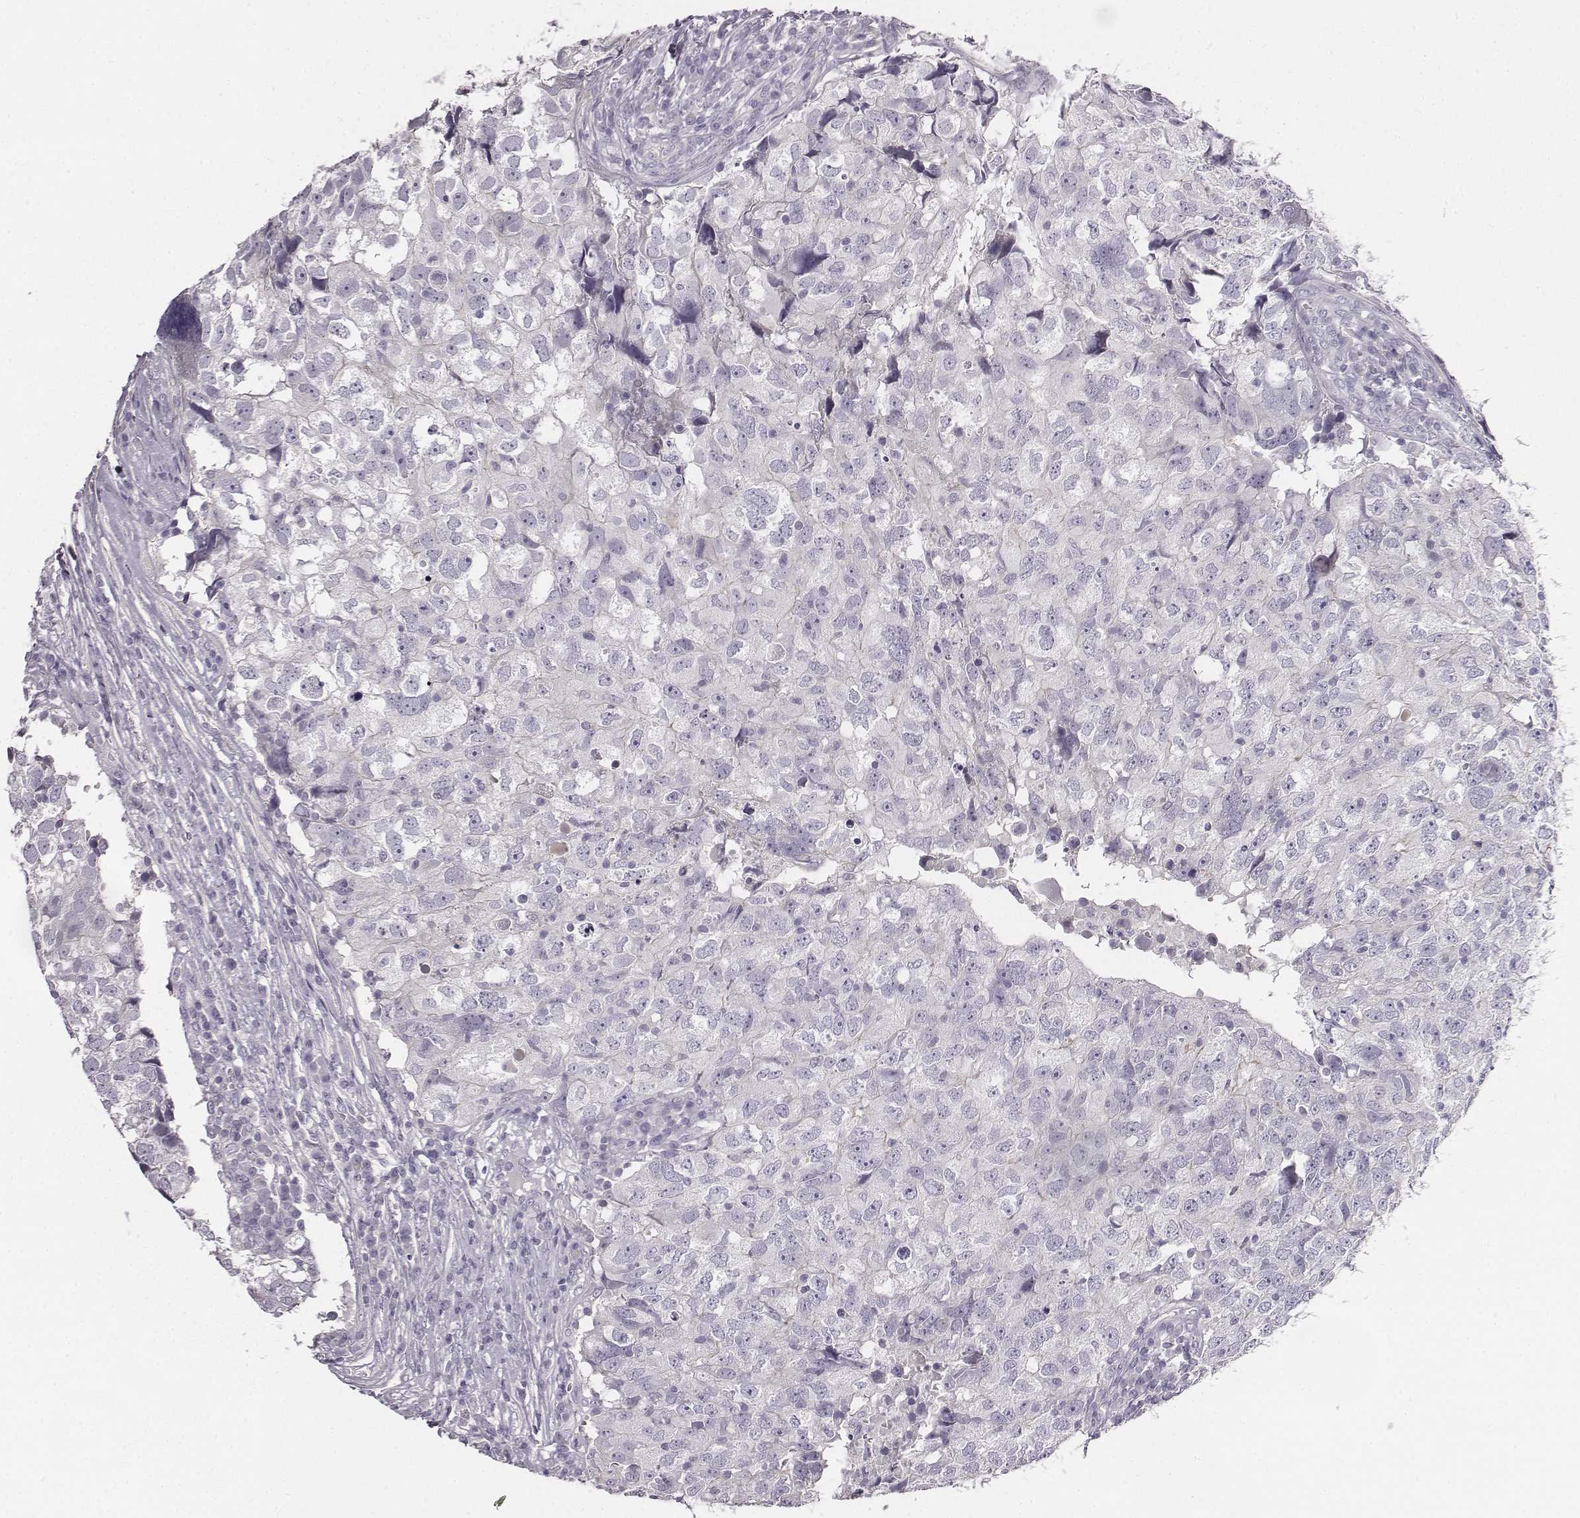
{"staining": {"intensity": "negative", "quantity": "none", "location": "none"}, "tissue": "breast cancer", "cell_type": "Tumor cells", "image_type": "cancer", "snomed": [{"axis": "morphology", "description": "Duct carcinoma"}, {"axis": "topography", "description": "Breast"}], "caption": "An immunohistochemistry (IHC) image of breast infiltrating ductal carcinoma is shown. There is no staining in tumor cells of breast infiltrating ductal carcinoma.", "gene": "ADAM7", "patient": {"sex": "female", "age": 30}}